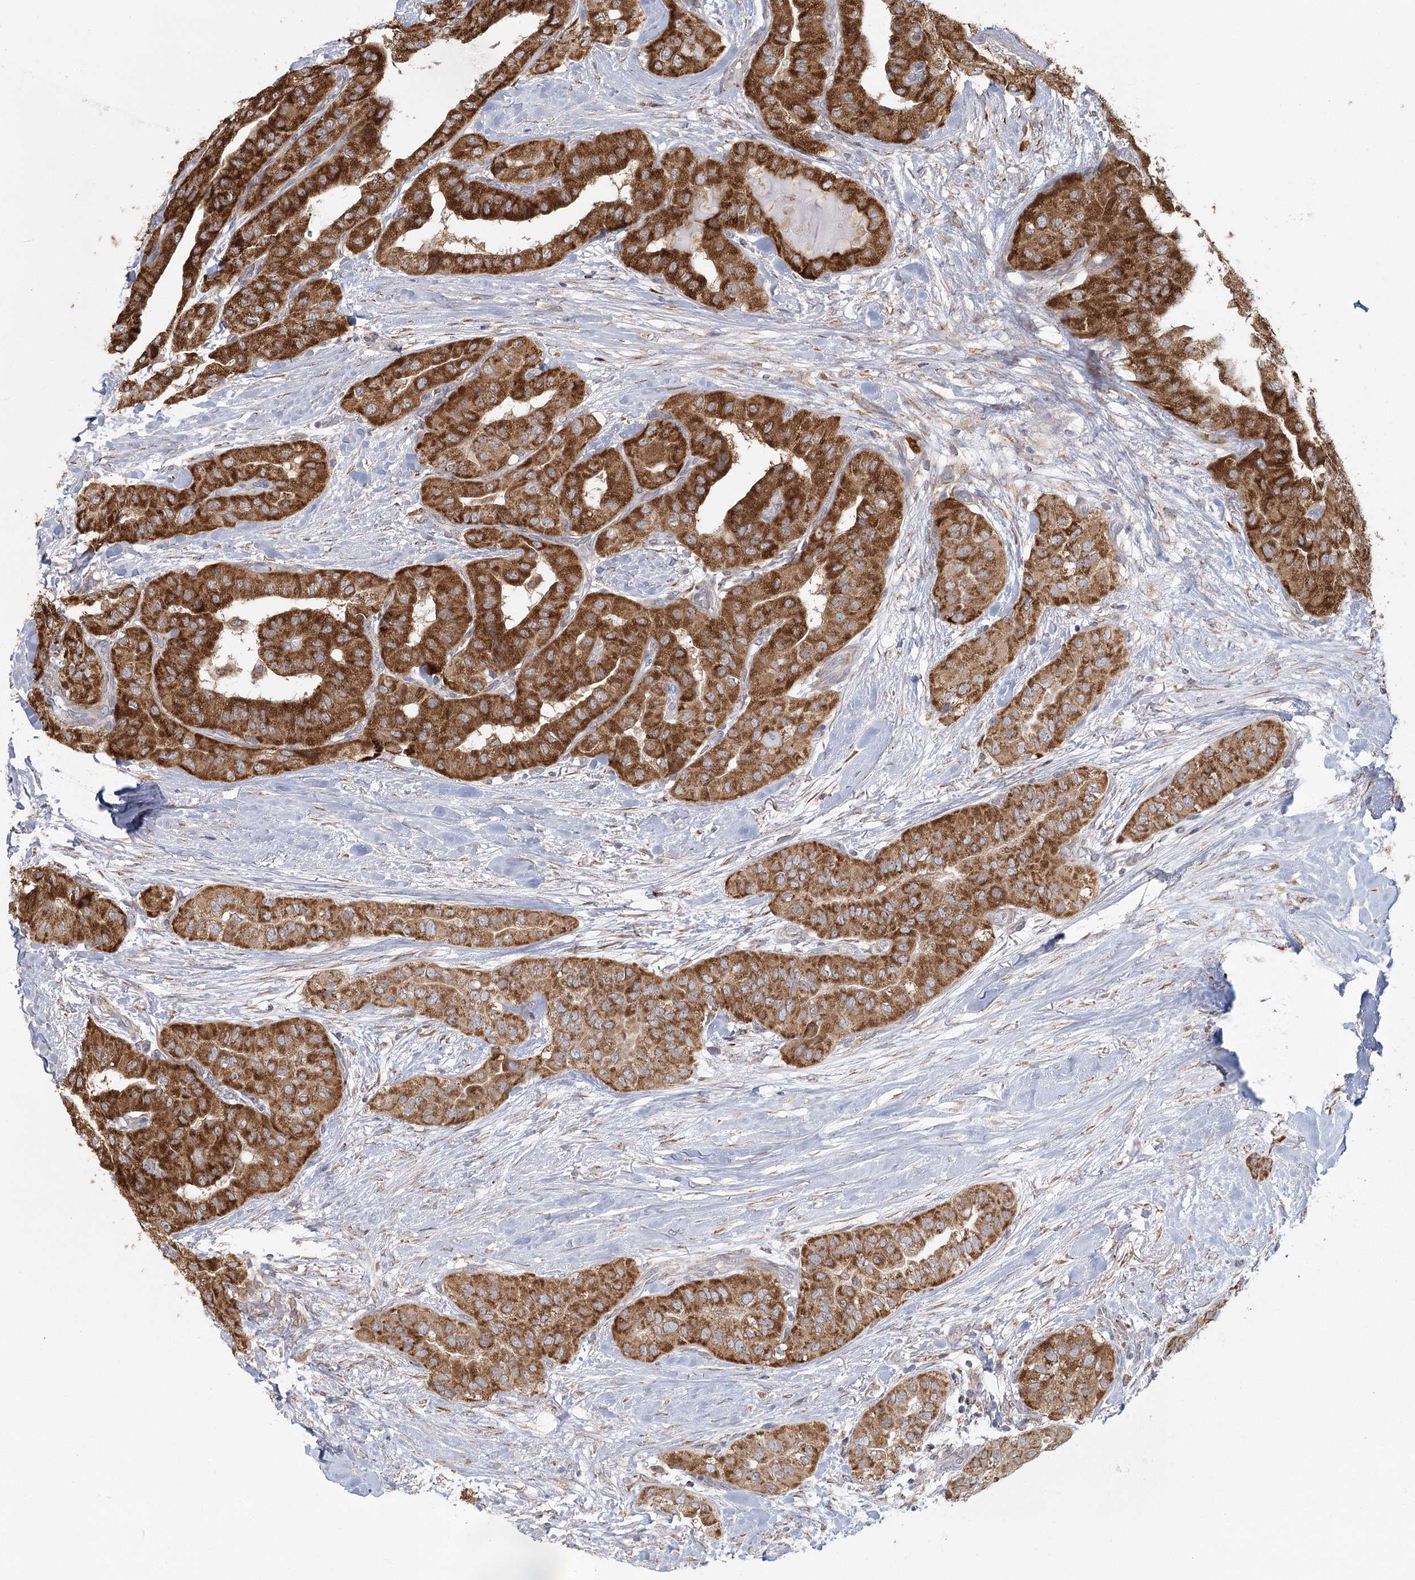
{"staining": {"intensity": "strong", "quantity": ">75%", "location": "cytoplasmic/membranous"}, "tissue": "thyroid cancer", "cell_type": "Tumor cells", "image_type": "cancer", "snomed": [{"axis": "morphology", "description": "Papillary adenocarcinoma, NOS"}, {"axis": "topography", "description": "Thyroid gland"}], "caption": "Brown immunohistochemical staining in thyroid papillary adenocarcinoma exhibits strong cytoplasmic/membranous expression in about >75% of tumor cells.", "gene": "LACTB", "patient": {"sex": "female", "age": 59}}